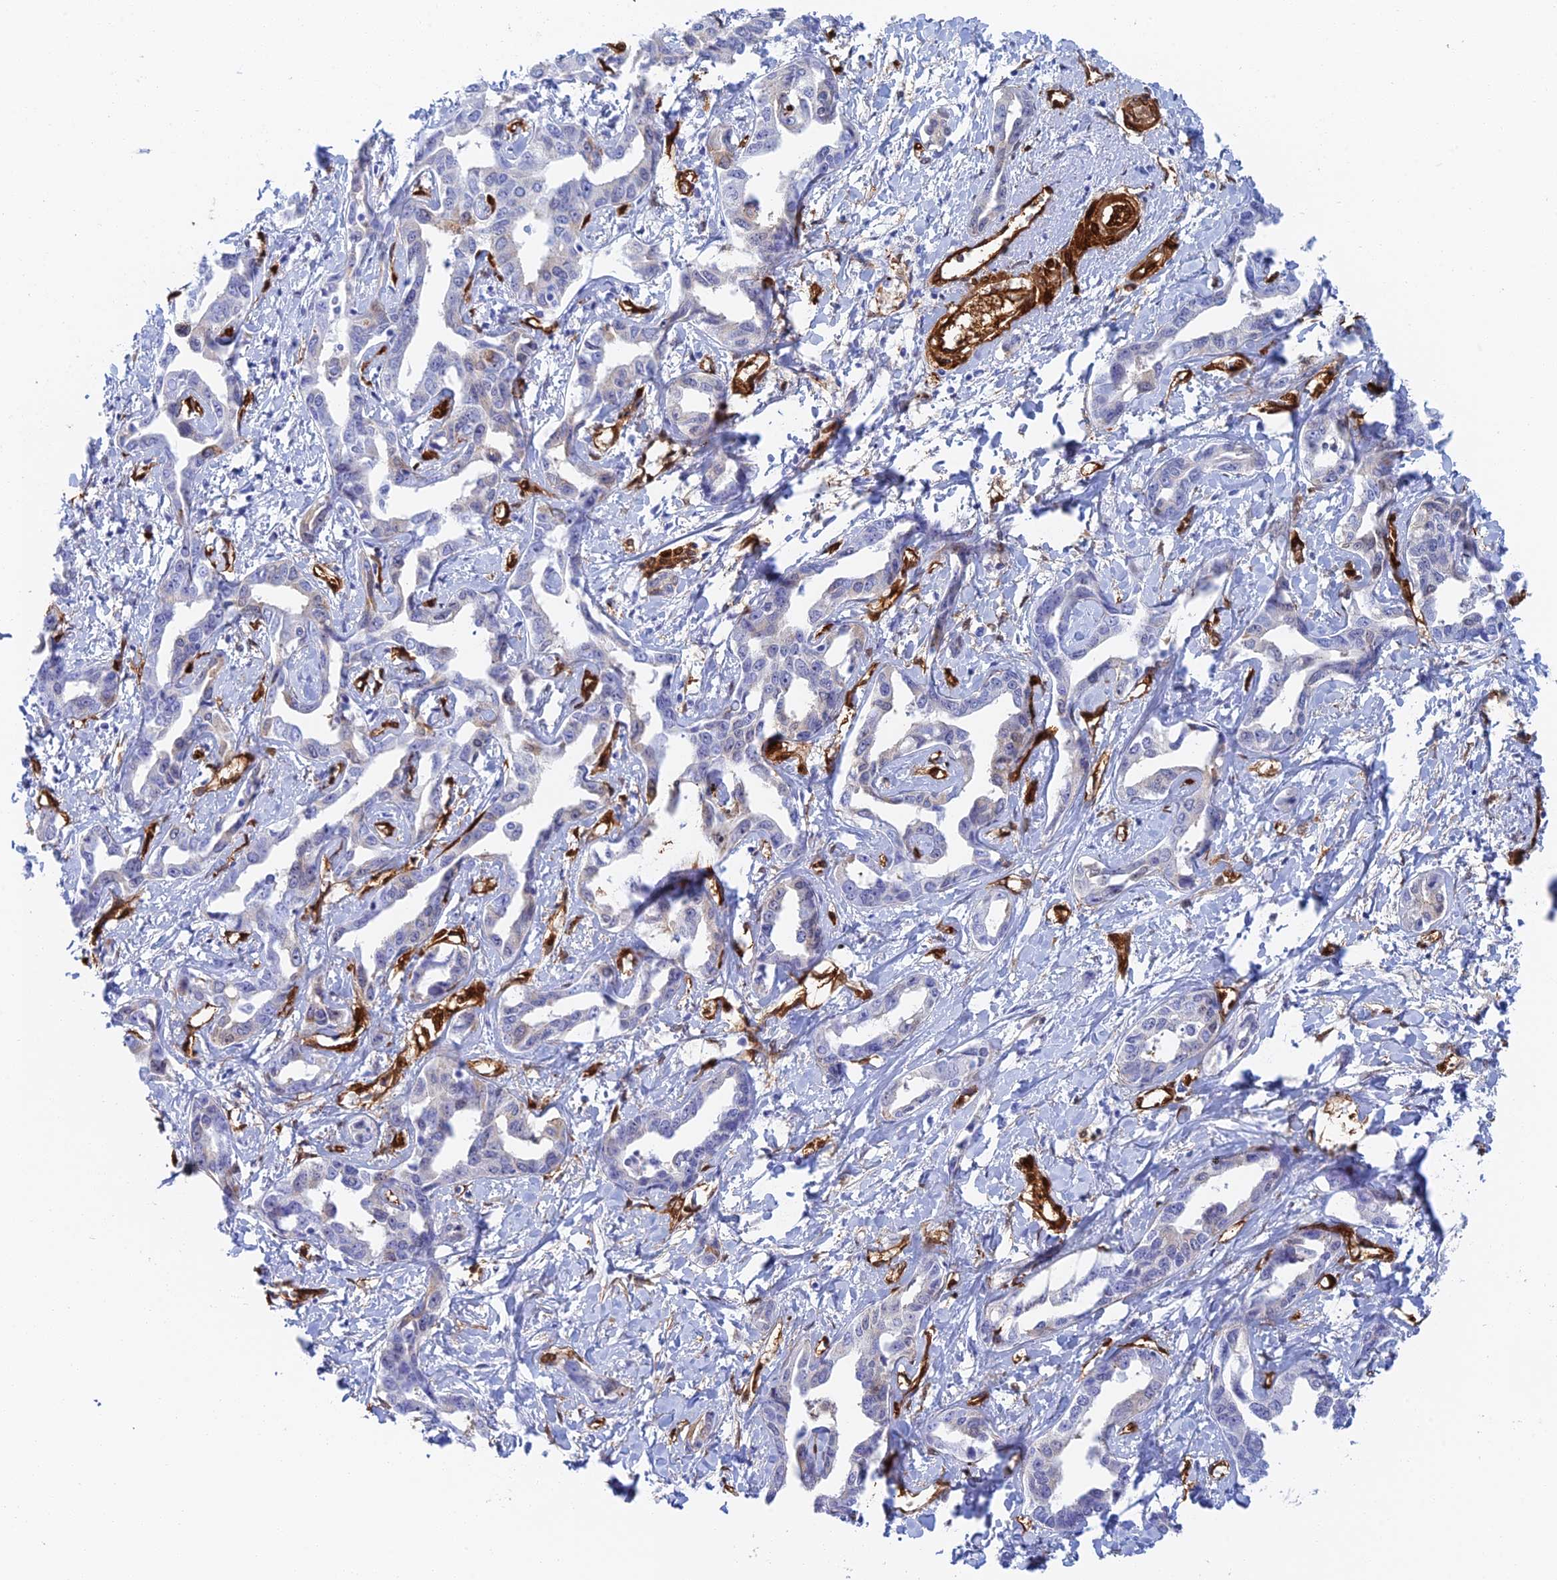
{"staining": {"intensity": "negative", "quantity": "none", "location": "none"}, "tissue": "liver cancer", "cell_type": "Tumor cells", "image_type": "cancer", "snomed": [{"axis": "morphology", "description": "Cholangiocarcinoma"}, {"axis": "topography", "description": "Liver"}], "caption": "IHC micrograph of neoplastic tissue: human liver cholangiocarcinoma stained with DAB (3,3'-diaminobenzidine) shows no significant protein expression in tumor cells.", "gene": "CRIP2", "patient": {"sex": "male", "age": 59}}